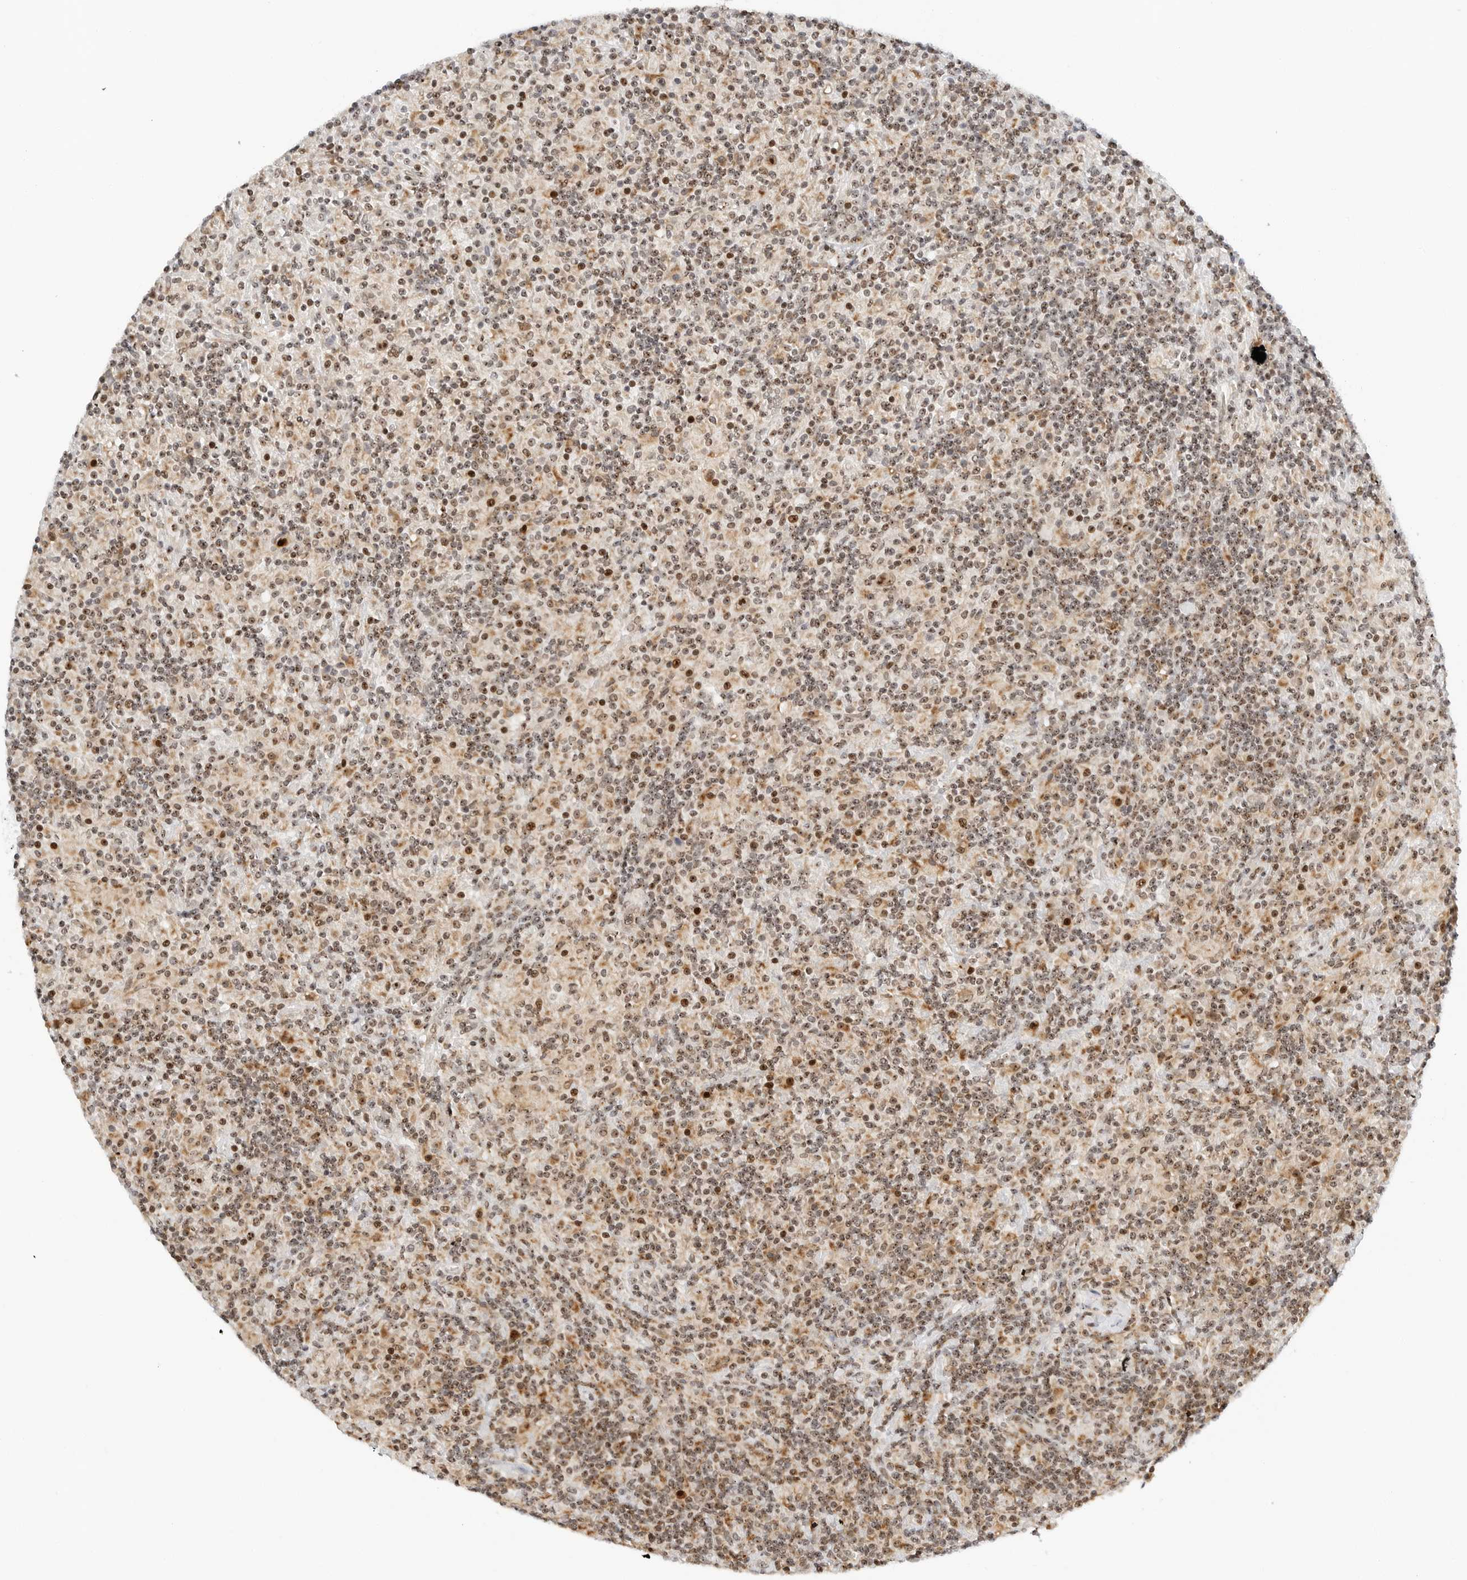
{"staining": {"intensity": "strong", "quantity": "25%-75%", "location": "cytoplasmic/membranous,nuclear"}, "tissue": "lymphoma", "cell_type": "Tumor cells", "image_type": "cancer", "snomed": [{"axis": "morphology", "description": "Hodgkin's disease, NOS"}, {"axis": "topography", "description": "Lymph node"}], "caption": "Human Hodgkin's disease stained for a protein (brown) shows strong cytoplasmic/membranous and nuclear positive expression in about 25%-75% of tumor cells.", "gene": "RIMKLA", "patient": {"sex": "male", "age": 70}}